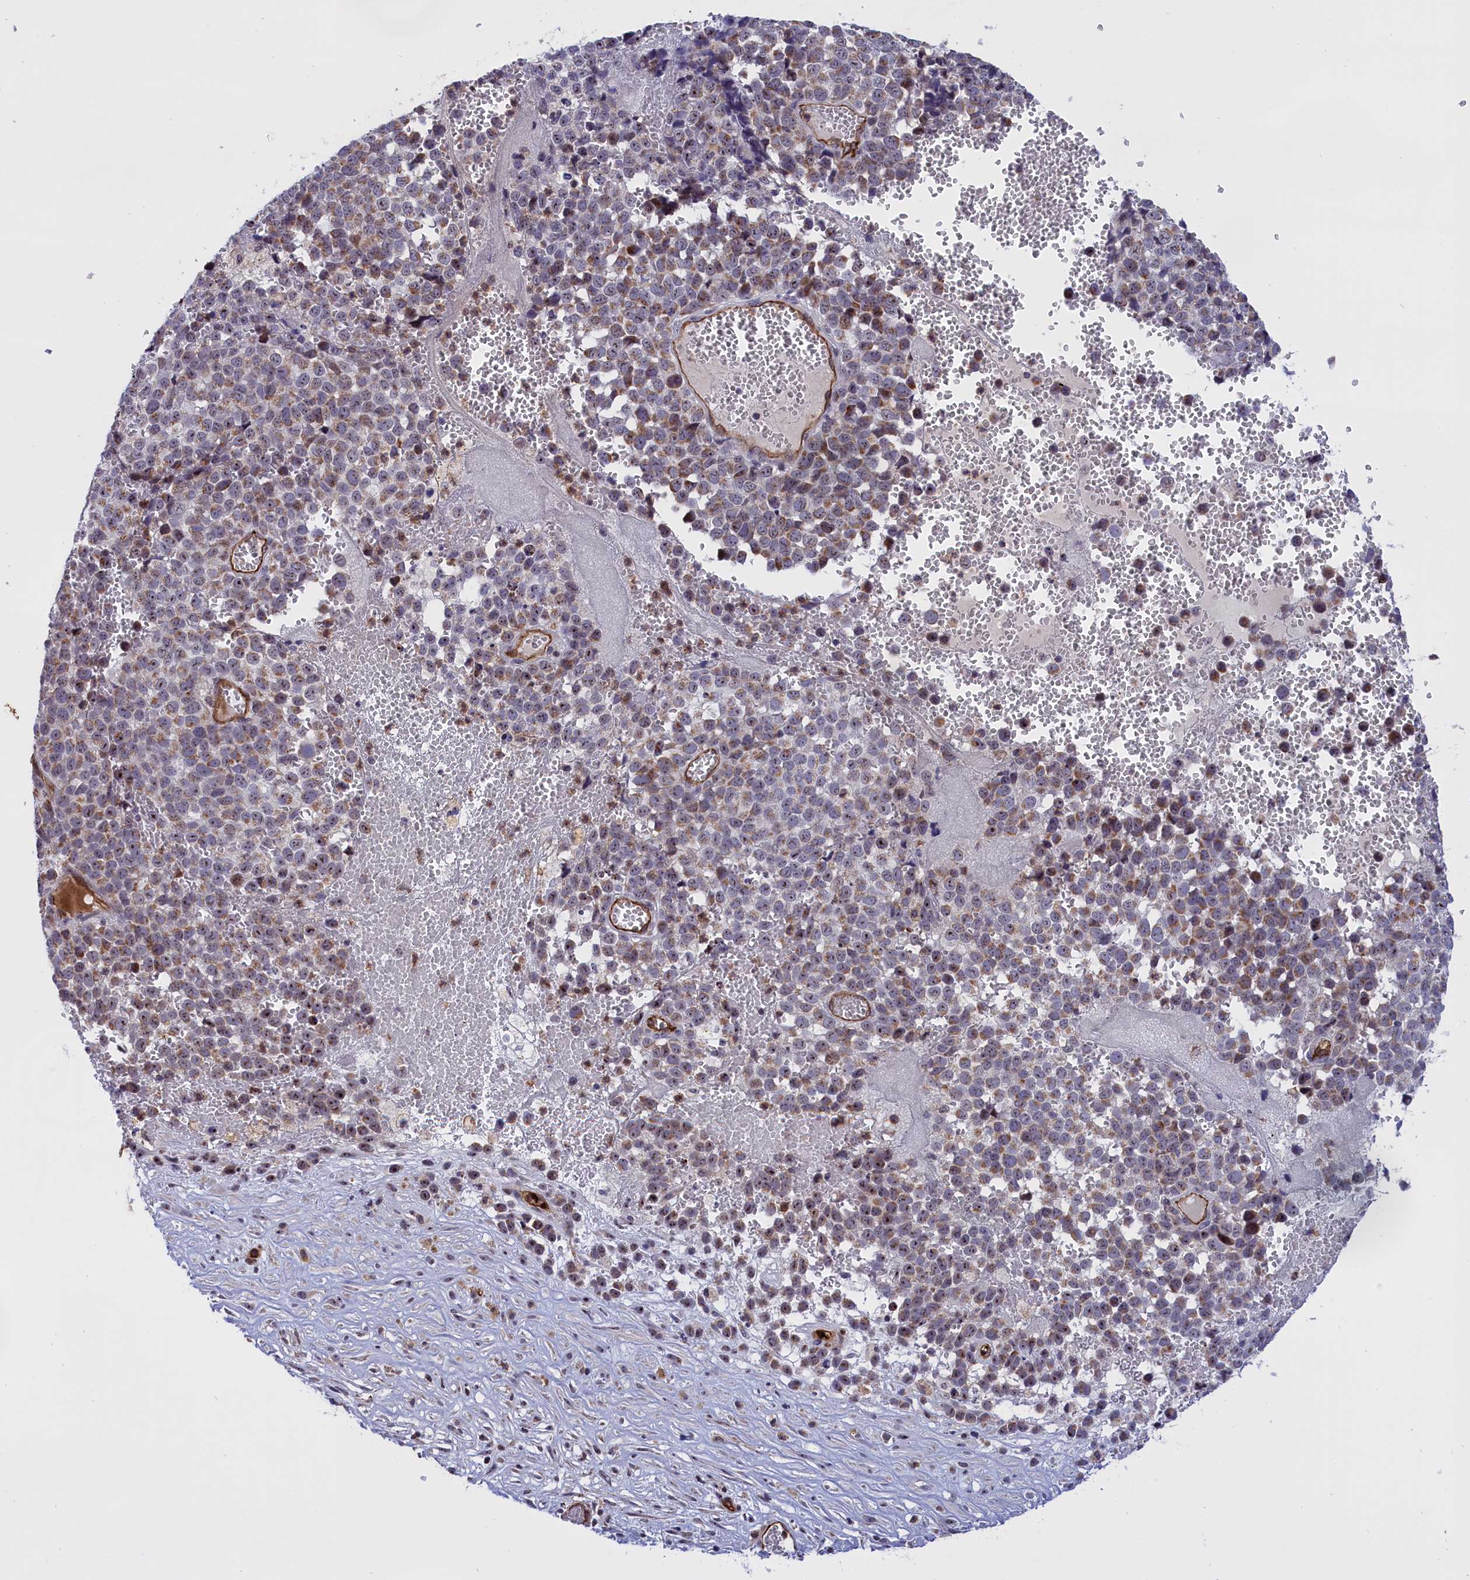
{"staining": {"intensity": "moderate", "quantity": "25%-75%", "location": "cytoplasmic/membranous"}, "tissue": "melanoma", "cell_type": "Tumor cells", "image_type": "cancer", "snomed": [{"axis": "morphology", "description": "Malignant melanoma, NOS"}, {"axis": "topography", "description": "Nose, NOS"}], "caption": "This image reveals immunohistochemistry staining of human malignant melanoma, with medium moderate cytoplasmic/membranous expression in about 25%-75% of tumor cells.", "gene": "MPND", "patient": {"sex": "female", "age": 48}}